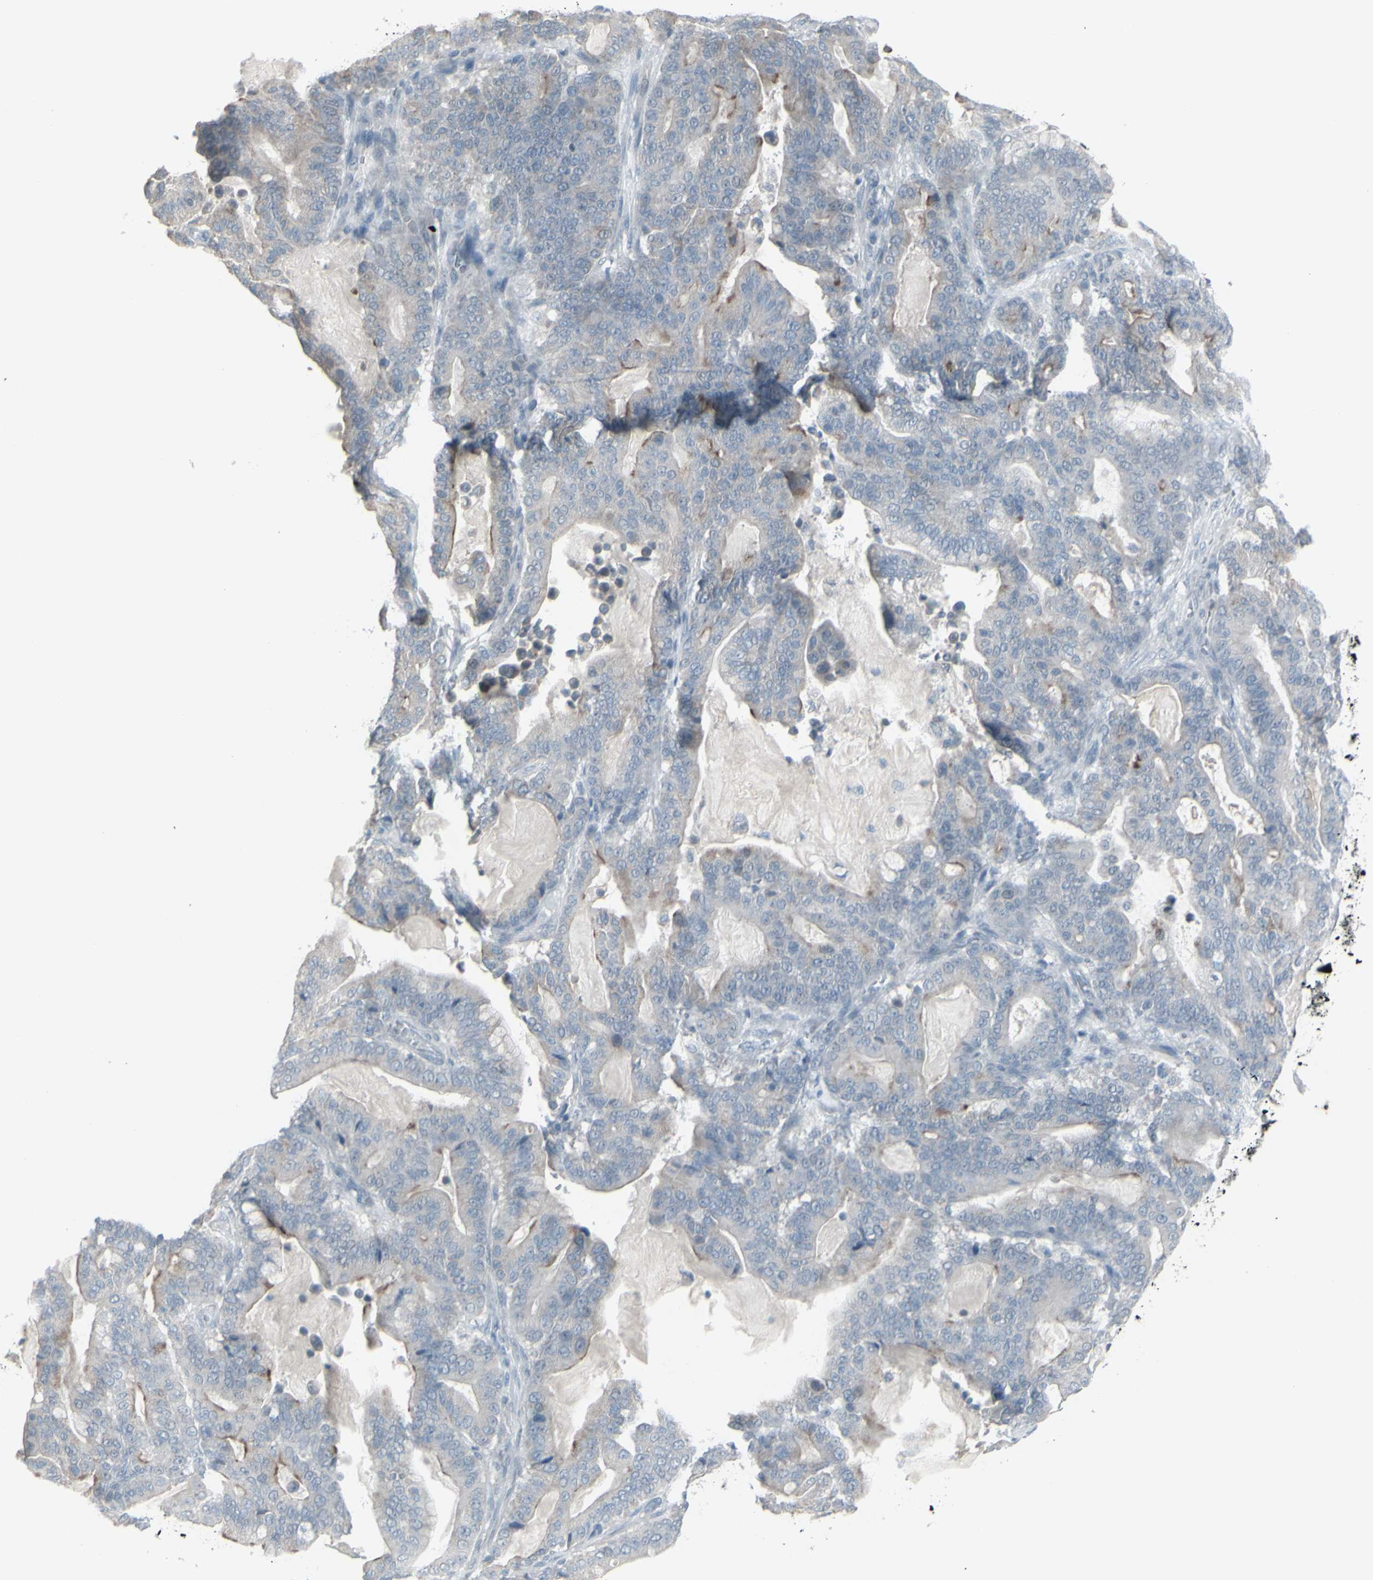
{"staining": {"intensity": "negative", "quantity": "none", "location": "none"}, "tissue": "pancreatic cancer", "cell_type": "Tumor cells", "image_type": "cancer", "snomed": [{"axis": "morphology", "description": "Adenocarcinoma, NOS"}, {"axis": "topography", "description": "Pancreas"}], "caption": "The photomicrograph demonstrates no significant expression in tumor cells of adenocarcinoma (pancreatic).", "gene": "RAB3A", "patient": {"sex": "male", "age": 63}}